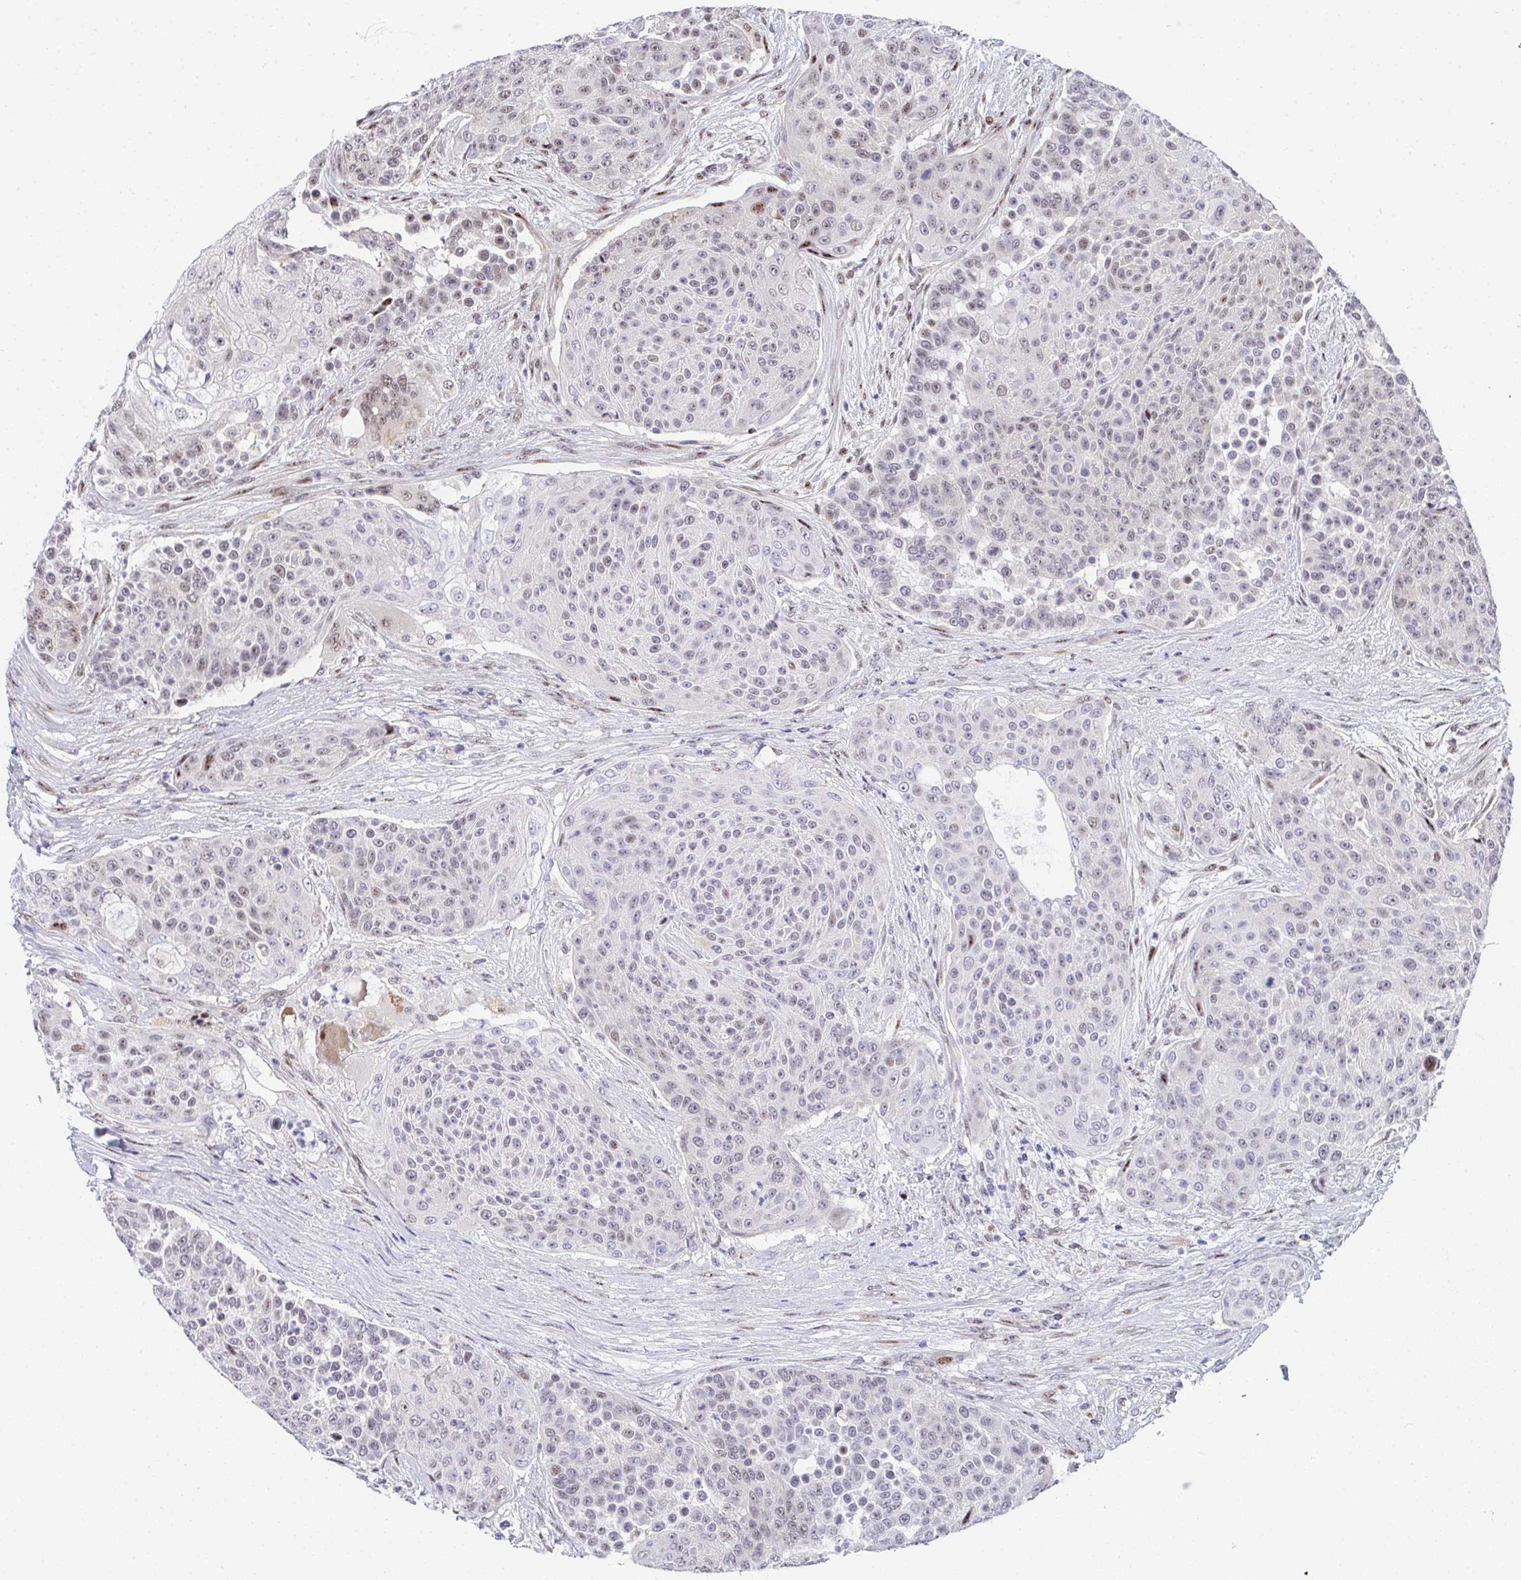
{"staining": {"intensity": "moderate", "quantity": "<25%", "location": "nuclear"}, "tissue": "urothelial cancer", "cell_type": "Tumor cells", "image_type": "cancer", "snomed": [{"axis": "morphology", "description": "Urothelial carcinoma, High grade"}, {"axis": "topography", "description": "Urinary bladder"}], "caption": "A high-resolution image shows immunohistochemistry staining of urothelial cancer, which demonstrates moderate nuclear staining in about <25% of tumor cells.", "gene": "ZIC3", "patient": {"sex": "female", "age": 63}}